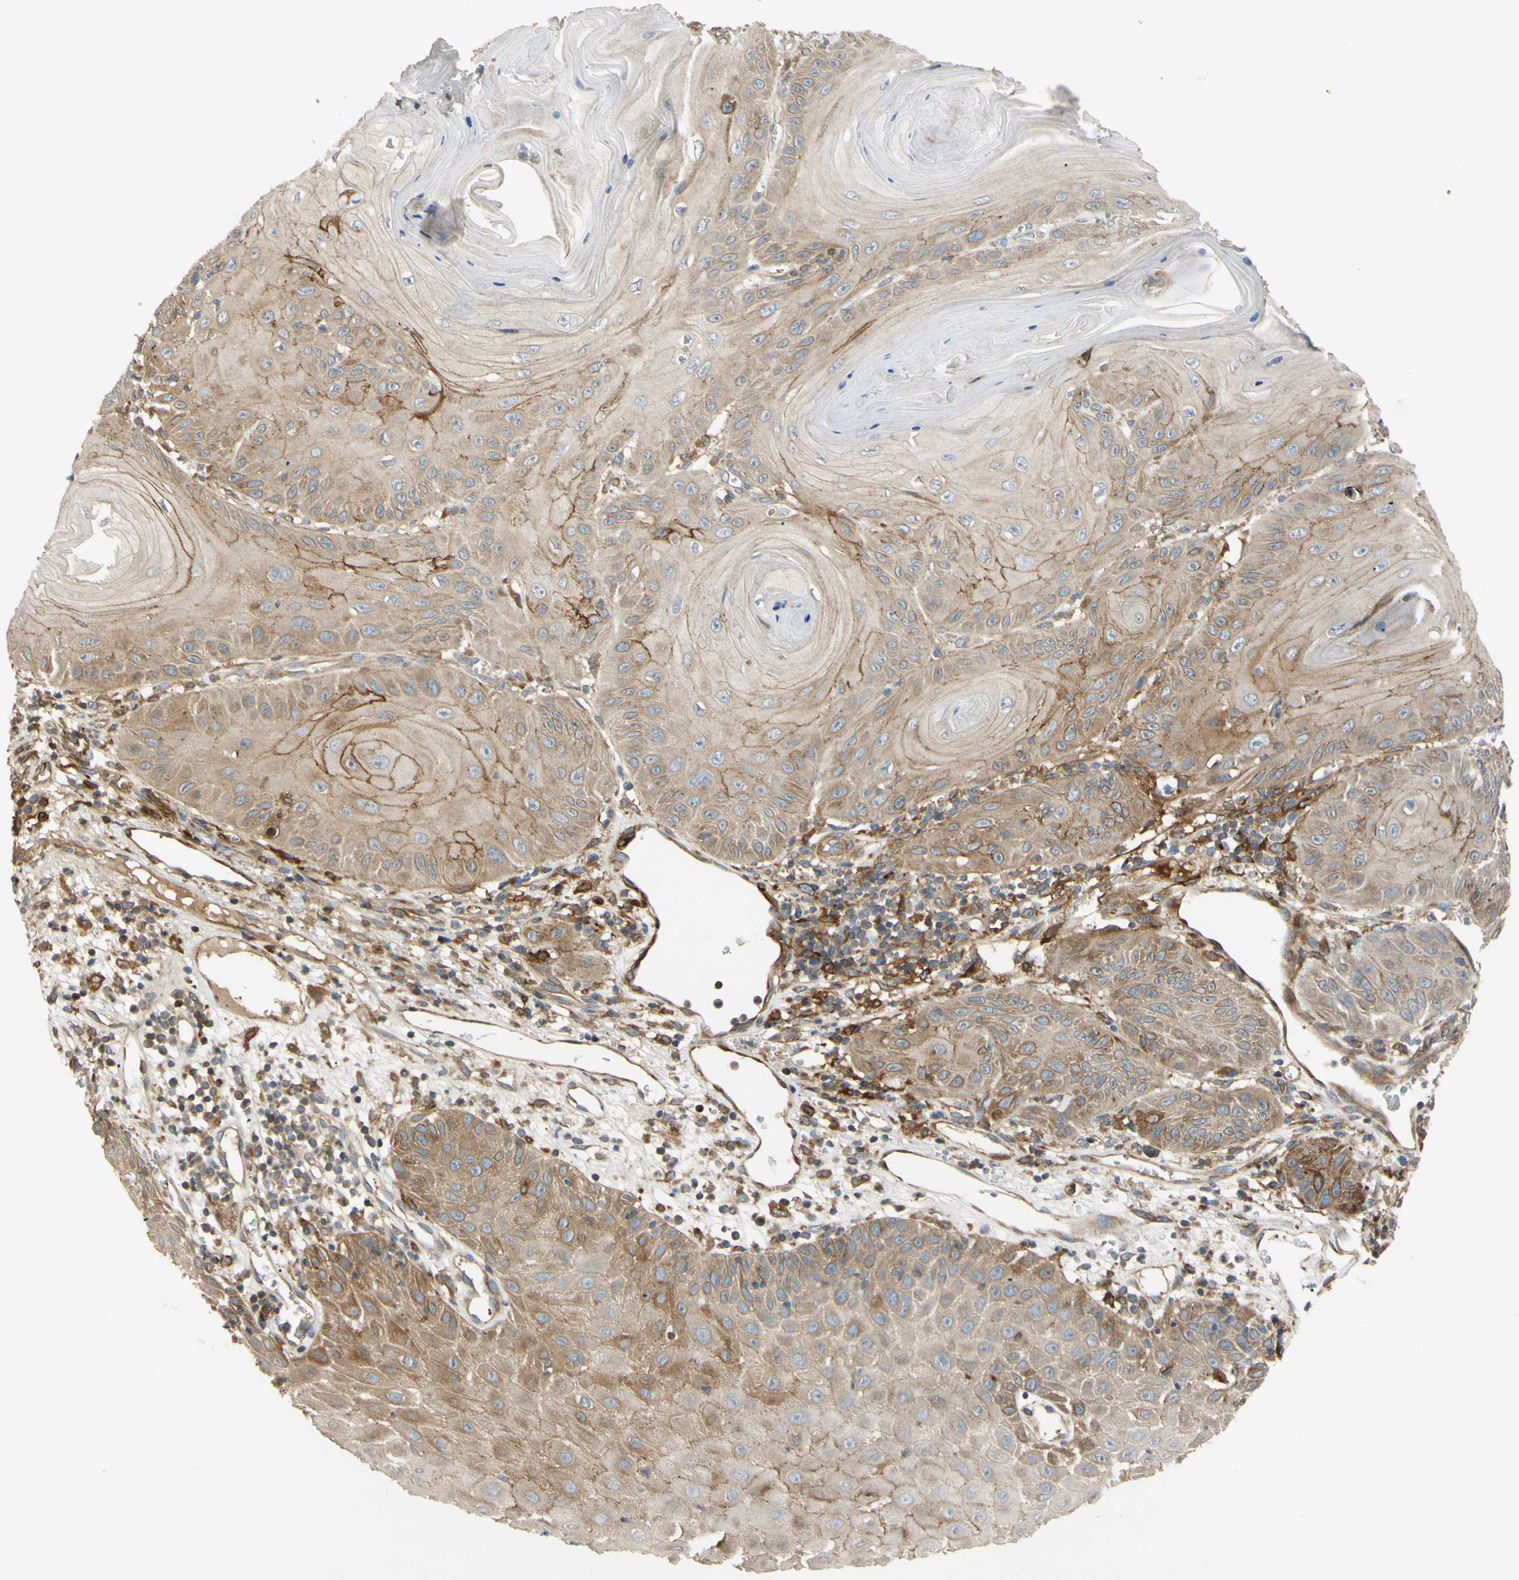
{"staining": {"intensity": "weak", "quantity": ">75%", "location": "cytoplasmic/membranous"}, "tissue": "skin cancer", "cell_type": "Tumor cells", "image_type": "cancer", "snomed": [{"axis": "morphology", "description": "Squamous cell carcinoma, NOS"}, {"axis": "topography", "description": "Skin"}], "caption": "Tumor cells show low levels of weak cytoplasmic/membranous positivity in approximately >75% of cells in skin cancer. The staining was performed using DAB (3,3'-diaminobenzidine), with brown indicating positive protein expression. Nuclei are stained blue with hematoxylin.", "gene": "SPTLC1", "patient": {"sex": "female", "age": 78}}